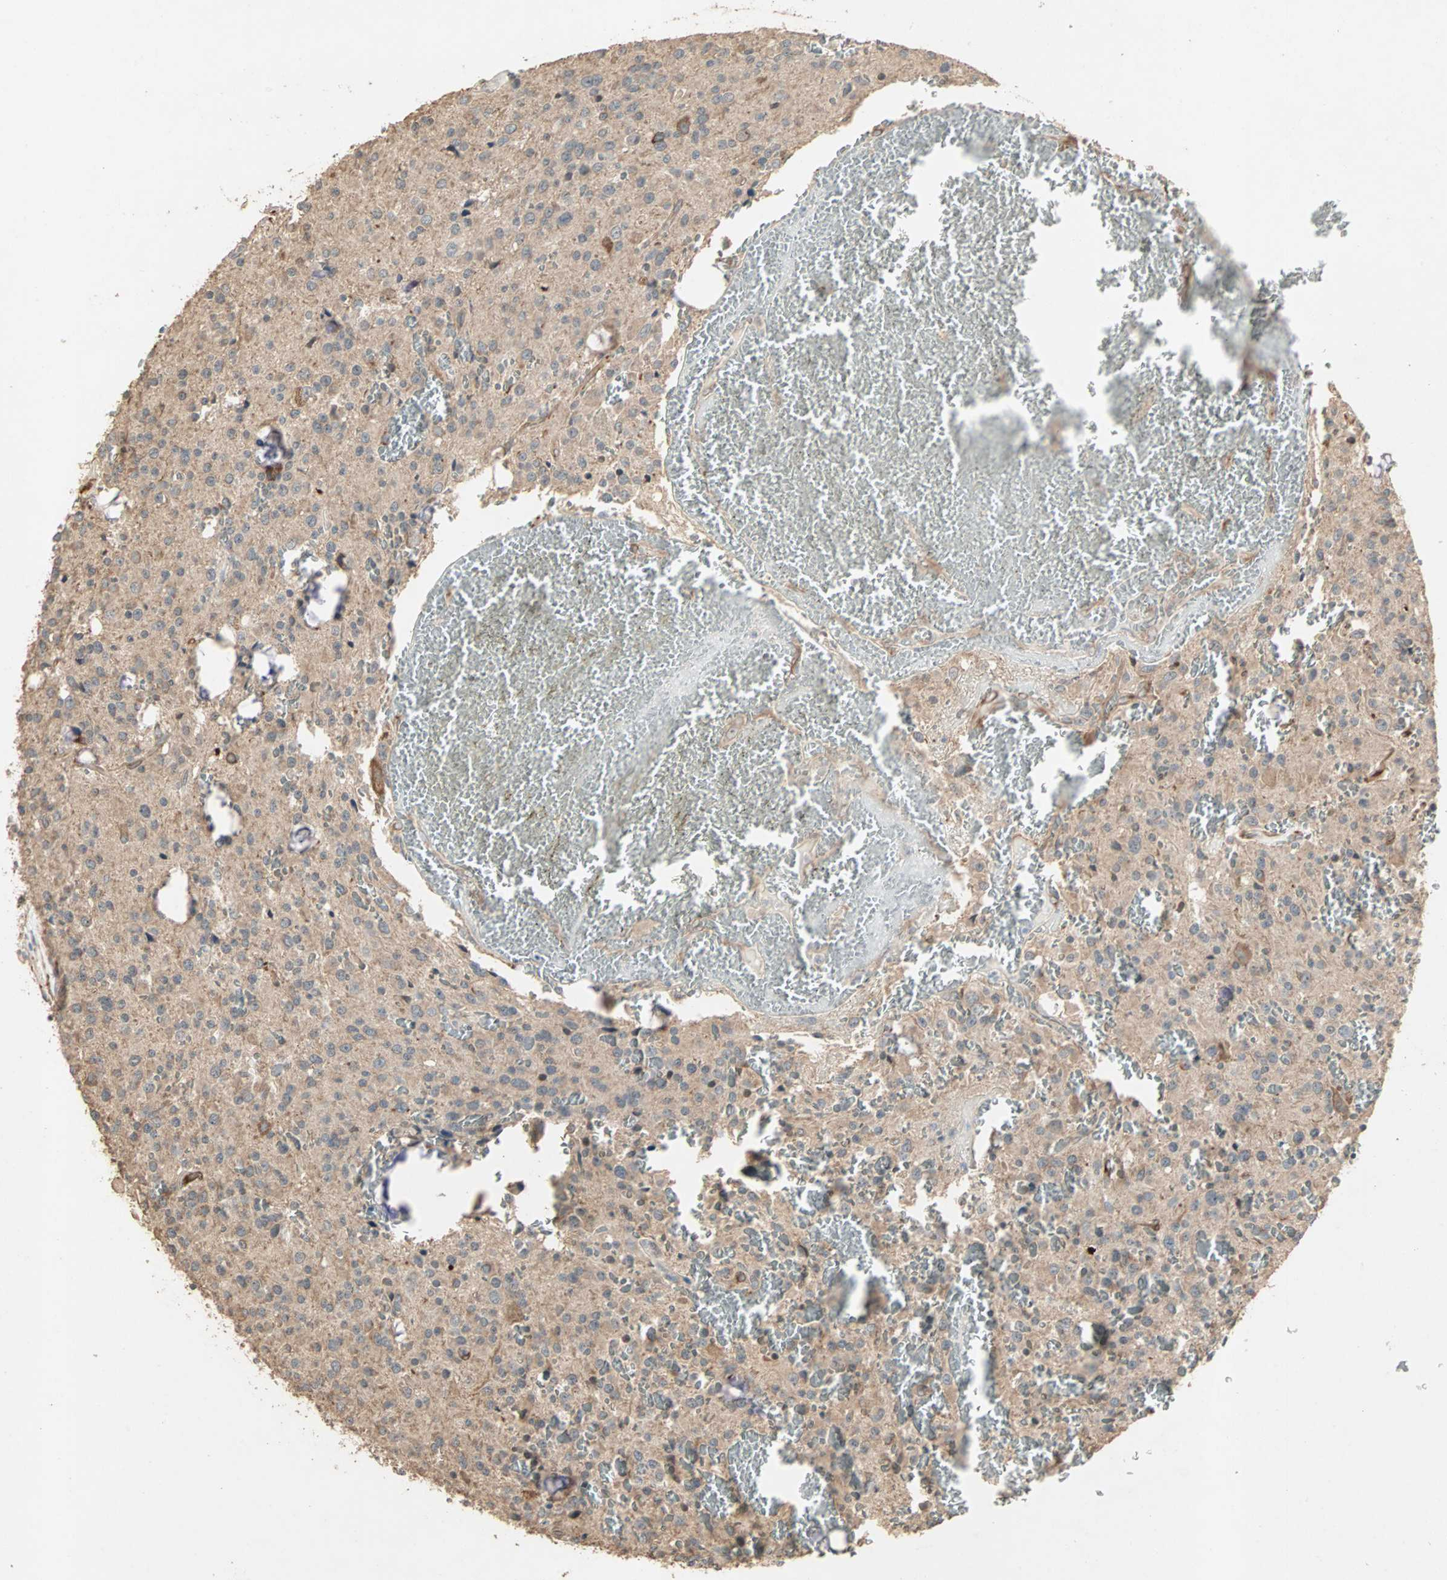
{"staining": {"intensity": "weak", "quantity": "<25%", "location": "cytoplasmic/membranous"}, "tissue": "glioma", "cell_type": "Tumor cells", "image_type": "cancer", "snomed": [{"axis": "morphology", "description": "Glioma, malignant, Low grade"}, {"axis": "topography", "description": "Brain"}], "caption": "An immunohistochemistry (IHC) histopathology image of malignant glioma (low-grade) is shown. There is no staining in tumor cells of malignant glioma (low-grade).", "gene": "TRPV4", "patient": {"sex": "male", "age": 58}}